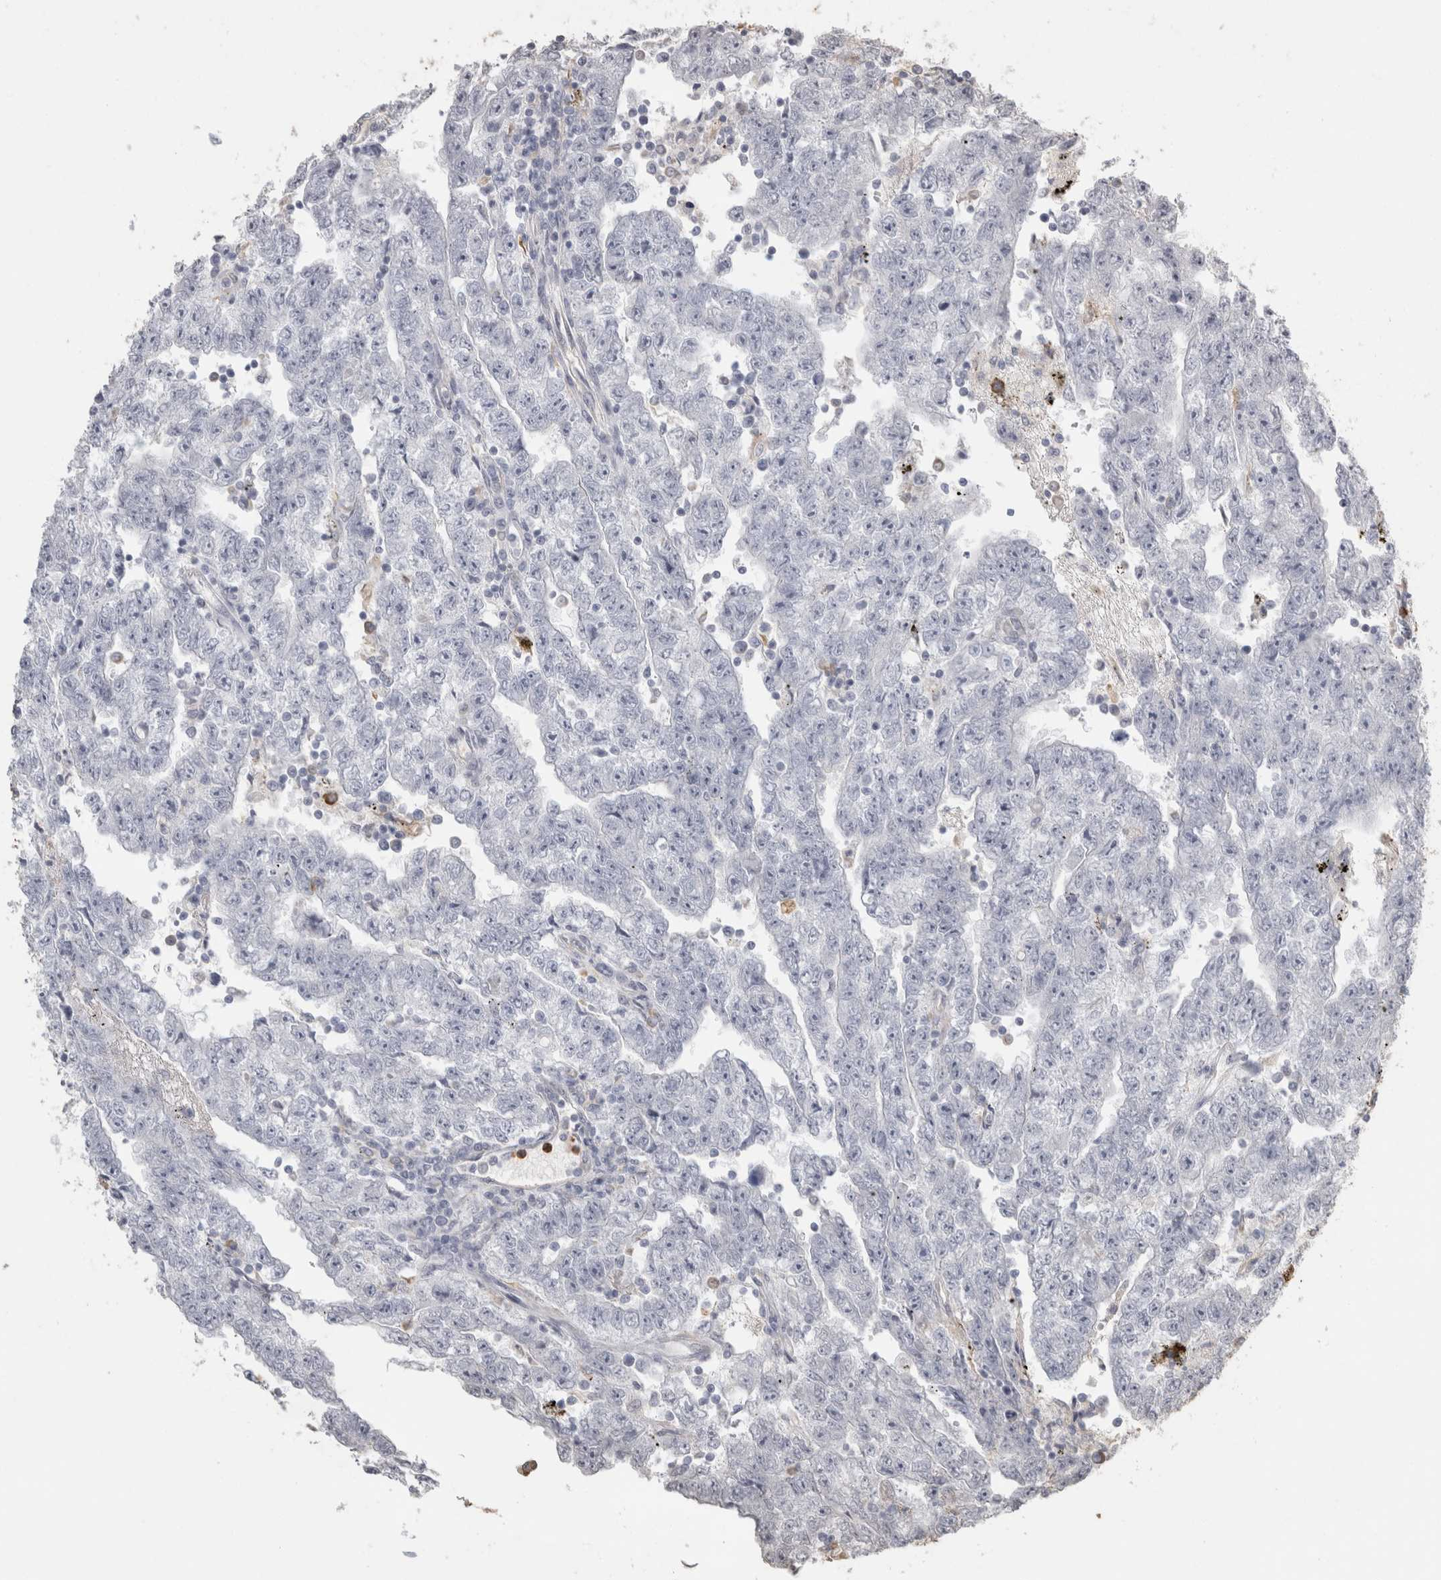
{"staining": {"intensity": "negative", "quantity": "none", "location": "none"}, "tissue": "testis cancer", "cell_type": "Tumor cells", "image_type": "cancer", "snomed": [{"axis": "morphology", "description": "Carcinoma, Embryonal, NOS"}, {"axis": "topography", "description": "Testis"}], "caption": "Histopathology image shows no significant protein expression in tumor cells of testis cancer (embryonal carcinoma). Nuclei are stained in blue.", "gene": "REPS2", "patient": {"sex": "male", "age": 25}}